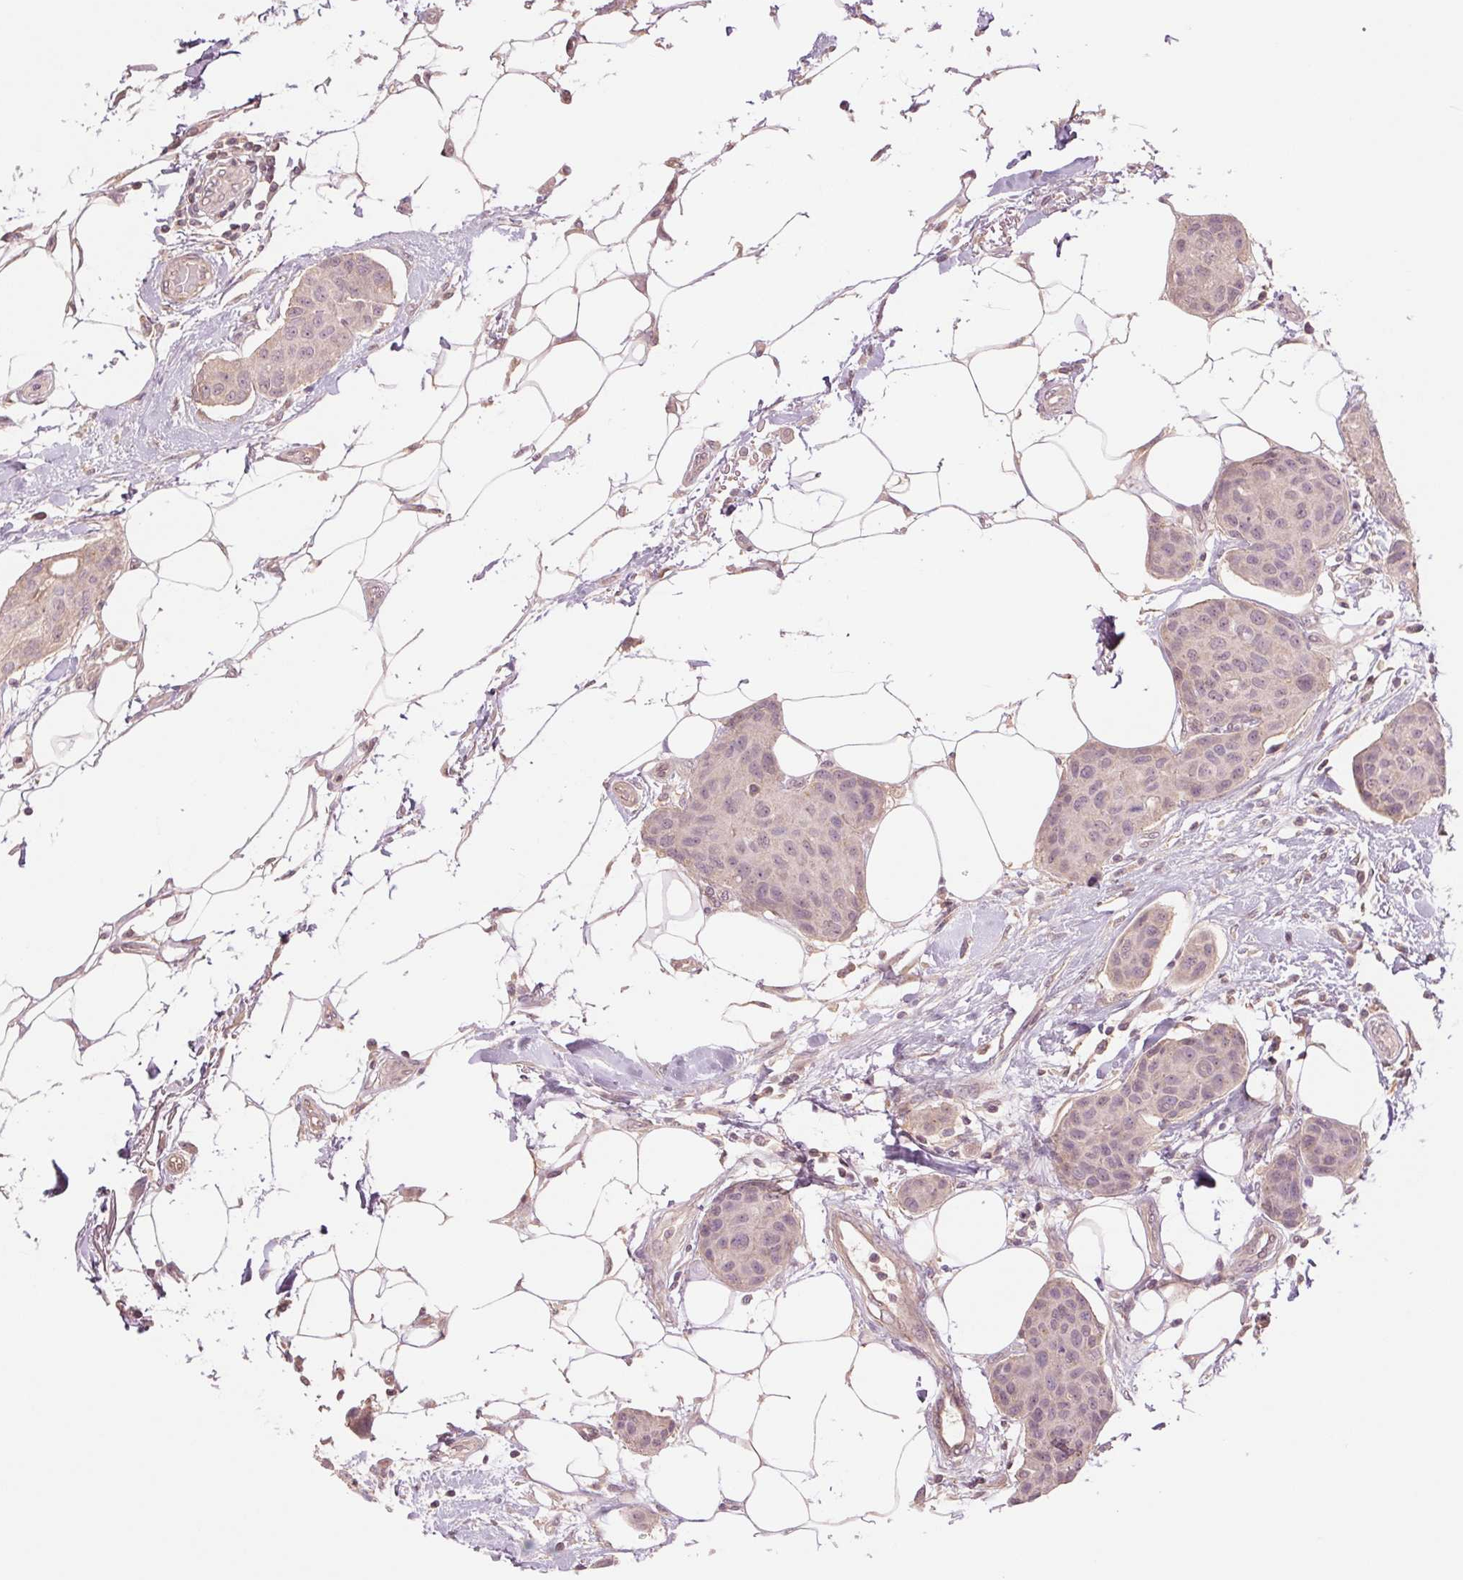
{"staining": {"intensity": "weak", "quantity": "<25%", "location": "cytoplasmic/membranous,nuclear"}, "tissue": "breast cancer", "cell_type": "Tumor cells", "image_type": "cancer", "snomed": [{"axis": "morphology", "description": "Duct carcinoma"}, {"axis": "topography", "description": "Breast"}, {"axis": "topography", "description": "Lymph node"}], "caption": "The photomicrograph displays no staining of tumor cells in breast infiltrating ductal carcinoma. (Brightfield microscopy of DAB (3,3'-diaminobenzidine) immunohistochemistry (IHC) at high magnification).", "gene": "PPIA", "patient": {"sex": "female", "age": 80}}